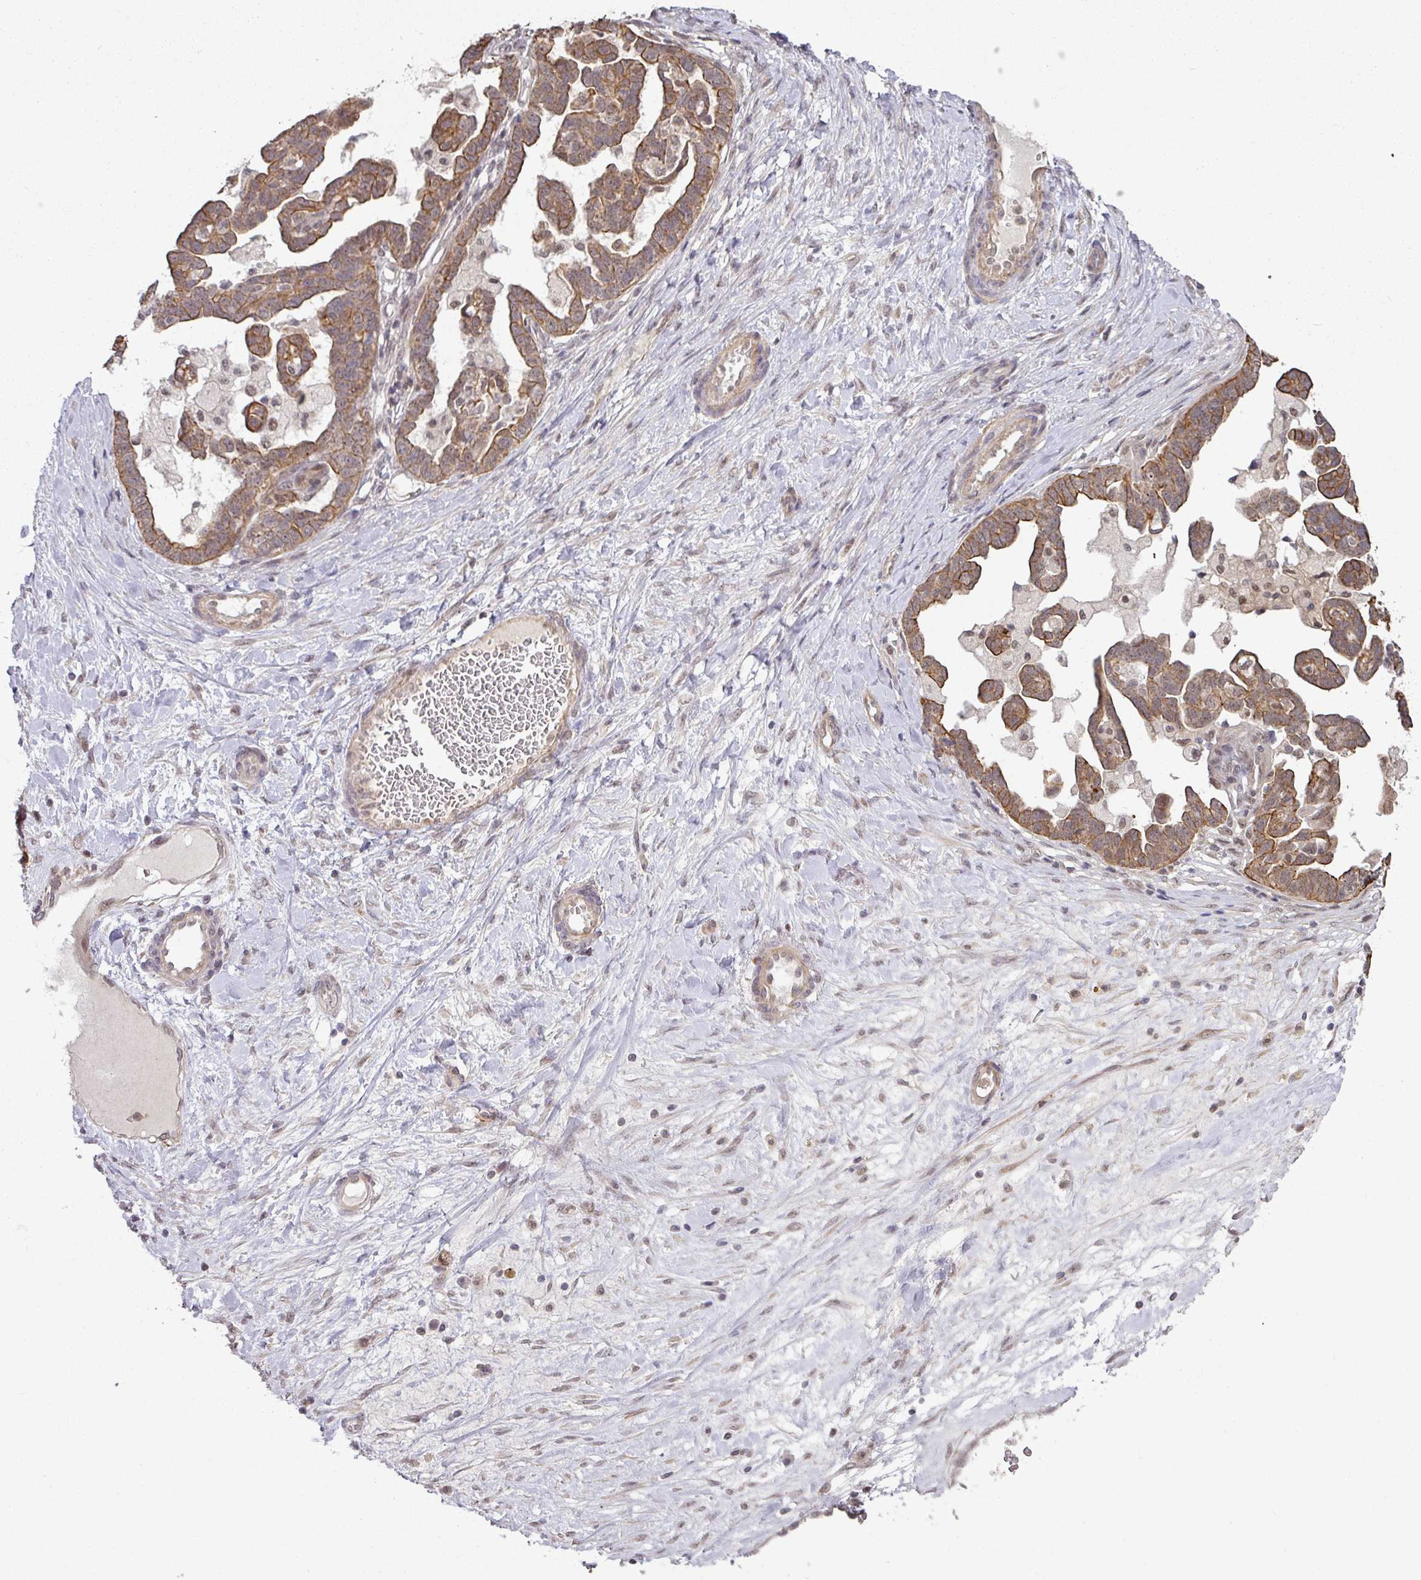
{"staining": {"intensity": "moderate", "quantity": "25%-75%", "location": "cytoplasmic/membranous"}, "tissue": "ovarian cancer", "cell_type": "Tumor cells", "image_type": "cancer", "snomed": [{"axis": "morphology", "description": "Cystadenocarcinoma, serous, NOS"}, {"axis": "topography", "description": "Ovary"}], "caption": "This photomicrograph demonstrates ovarian cancer (serous cystadenocarcinoma) stained with IHC to label a protein in brown. The cytoplasmic/membranous of tumor cells show moderate positivity for the protein. Nuclei are counter-stained blue.", "gene": "GTF2H3", "patient": {"sex": "female", "age": 54}}